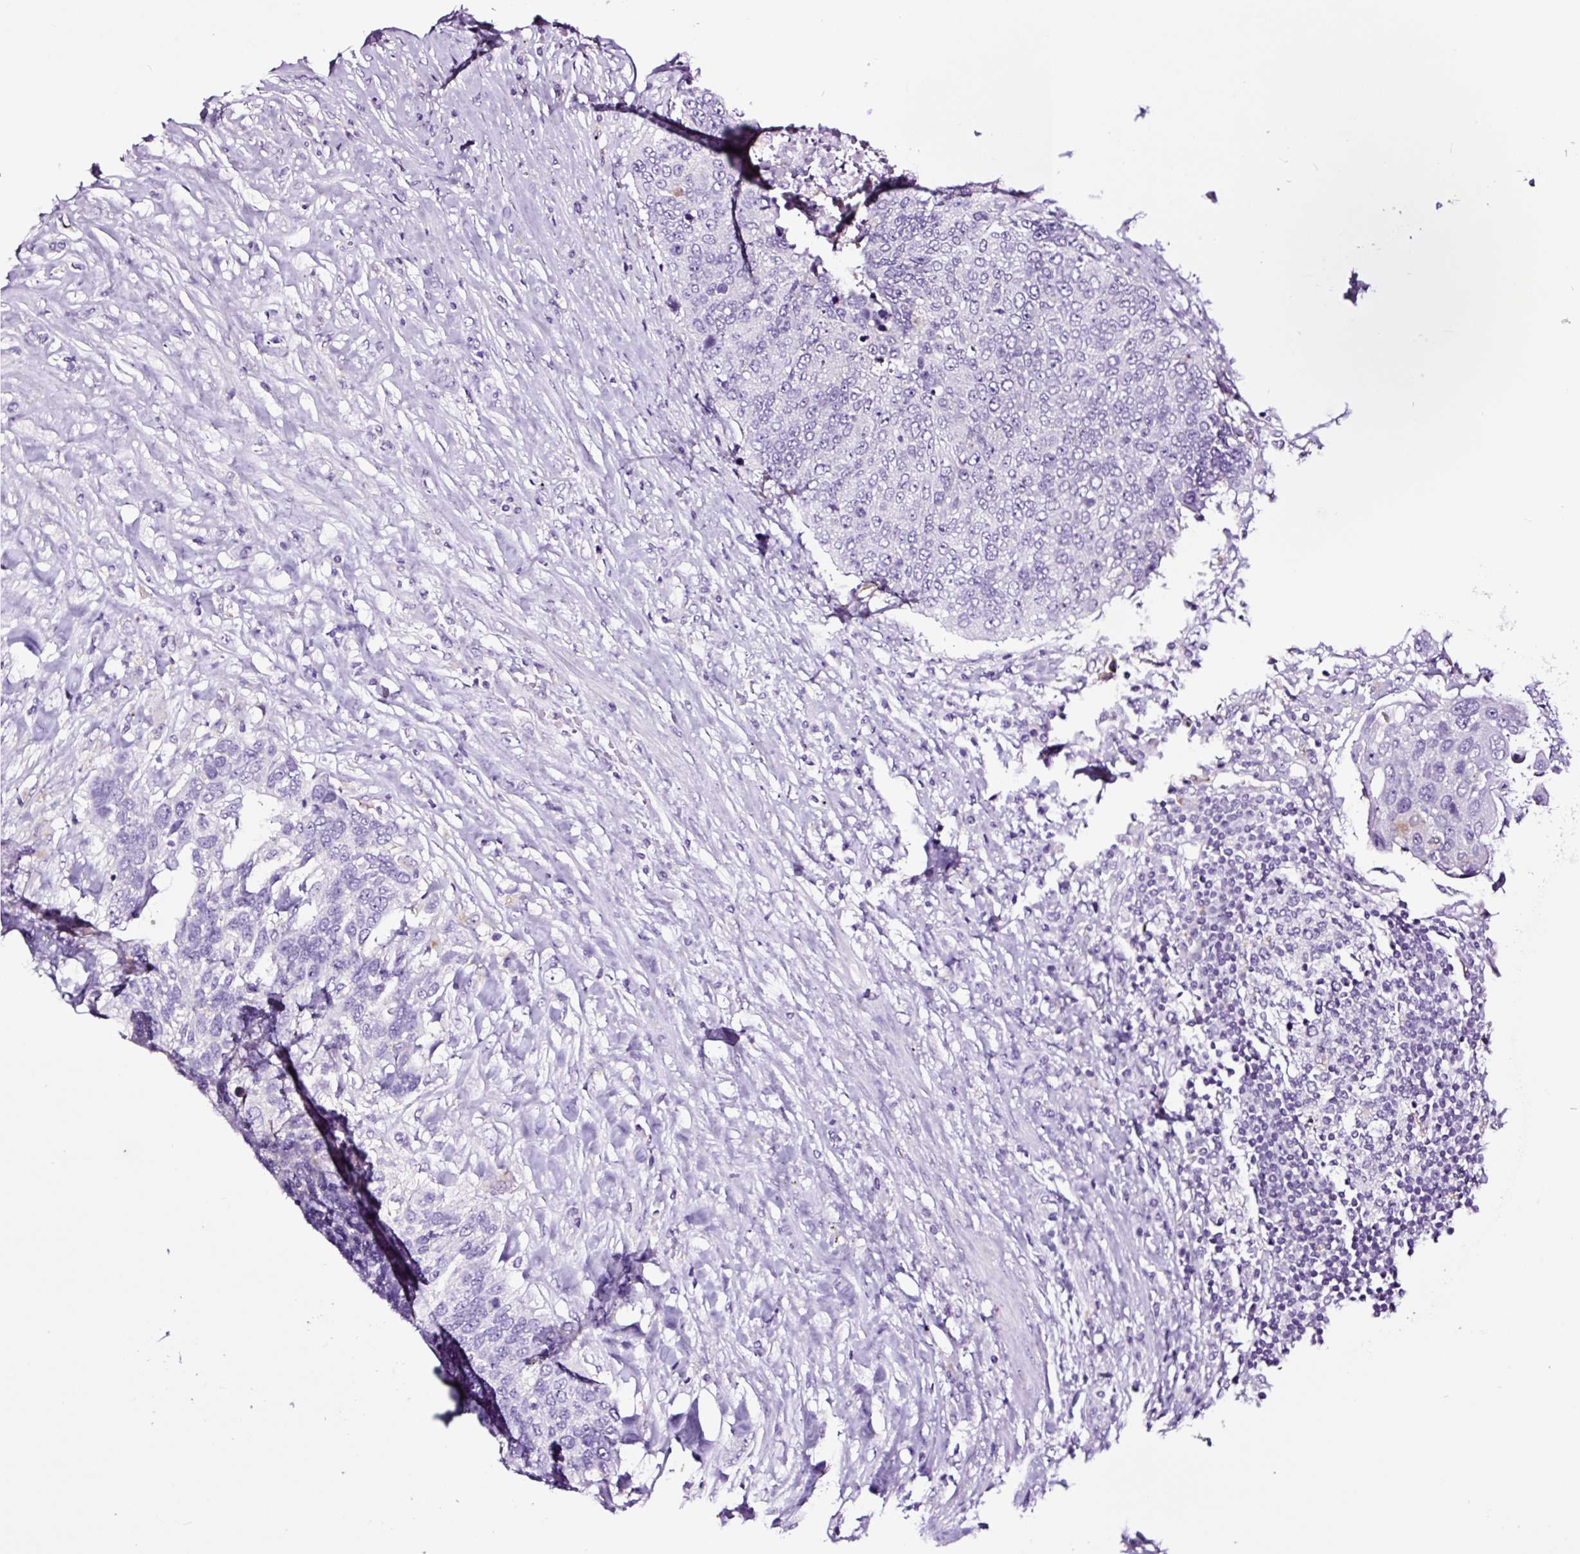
{"staining": {"intensity": "negative", "quantity": "none", "location": "none"}, "tissue": "lung cancer", "cell_type": "Tumor cells", "image_type": "cancer", "snomed": [{"axis": "morphology", "description": "Squamous cell carcinoma, NOS"}, {"axis": "topography", "description": "Lung"}], "caption": "Human squamous cell carcinoma (lung) stained for a protein using IHC reveals no staining in tumor cells.", "gene": "FBXL7", "patient": {"sex": "male", "age": 66}}